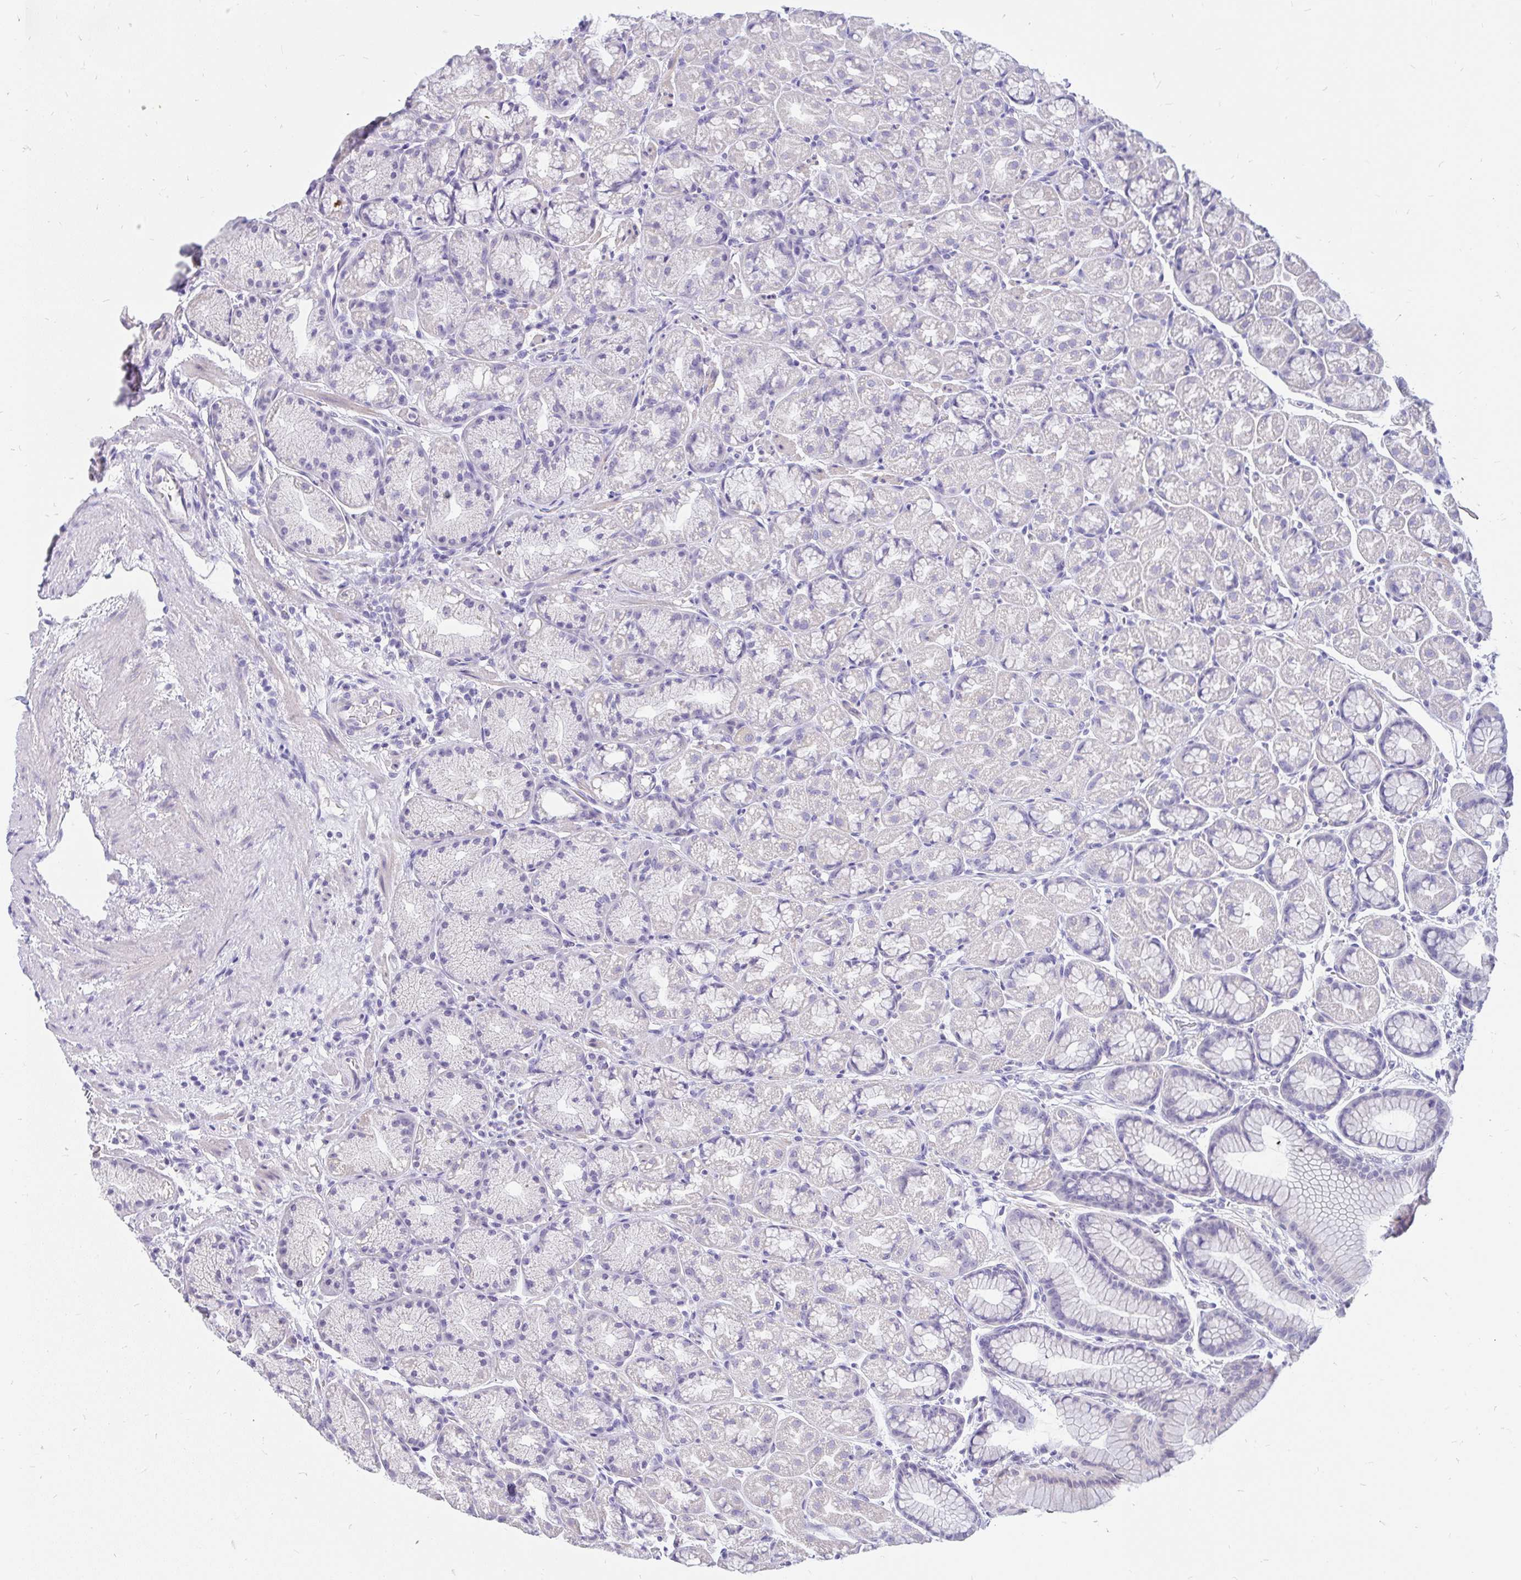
{"staining": {"intensity": "negative", "quantity": "none", "location": "none"}, "tissue": "stomach", "cell_type": "Glandular cells", "image_type": "normal", "snomed": [{"axis": "morphology", "description": "Normal tissue, NOS"}, {"axis": "topography", "description": "Stomach, lower"}], "caption": "A high-resolution image shows IHC staining of normal stomach, which shows no significant positivity in glandular cells. (DAB immunohistochemistry (IHC) with hematoxylin counter stain).", "gene": "INTS5", "patient": {"sex": "male", "age": 67}}